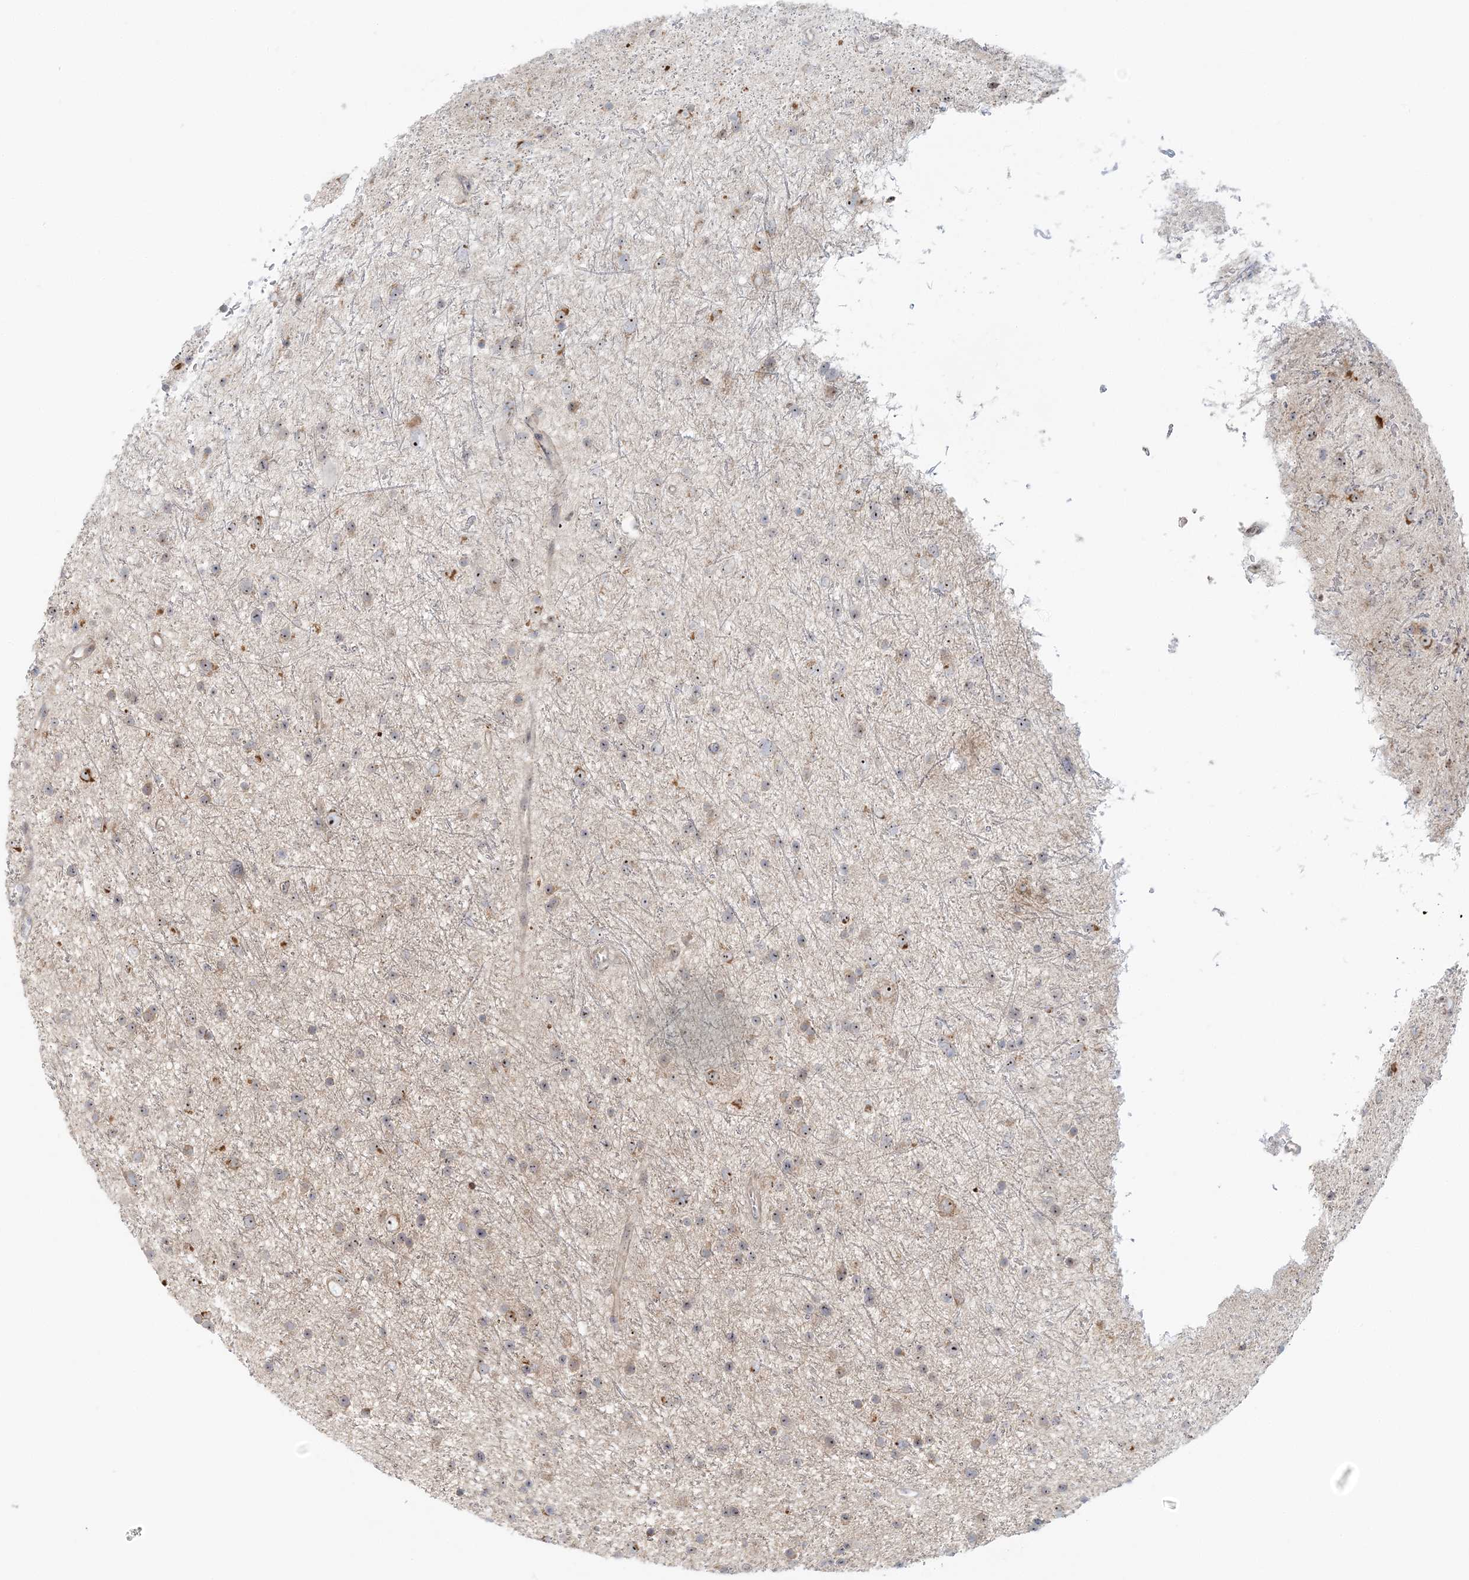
{"staining": {"intensity": "weak", "quantity": "25%-75%", "location": "nuclear"}, "tissue": "glioma", "cell_type": "Tumor cells", "image_type": "cancer", "snomed": [{"axis": "morphology", "description": "Glioma, malignant, Low grade"}, {"axis": "topography", "description": "Cerebral cortex"}], "caption": "Immunohistochemistry (IHC) staining of glioma, which displays low levels of weak nuclear staining in about 25%-75% of tumor cells indicating weak nuclear protein expression. The staining was performed using DAB (3,3'-diaminobenzidine) (brown) for protein detection and nuclei were counterstained in hematoxylin (blue).", "gene": "UBE2F", "patient": {"sex": "female", "age": 39}}